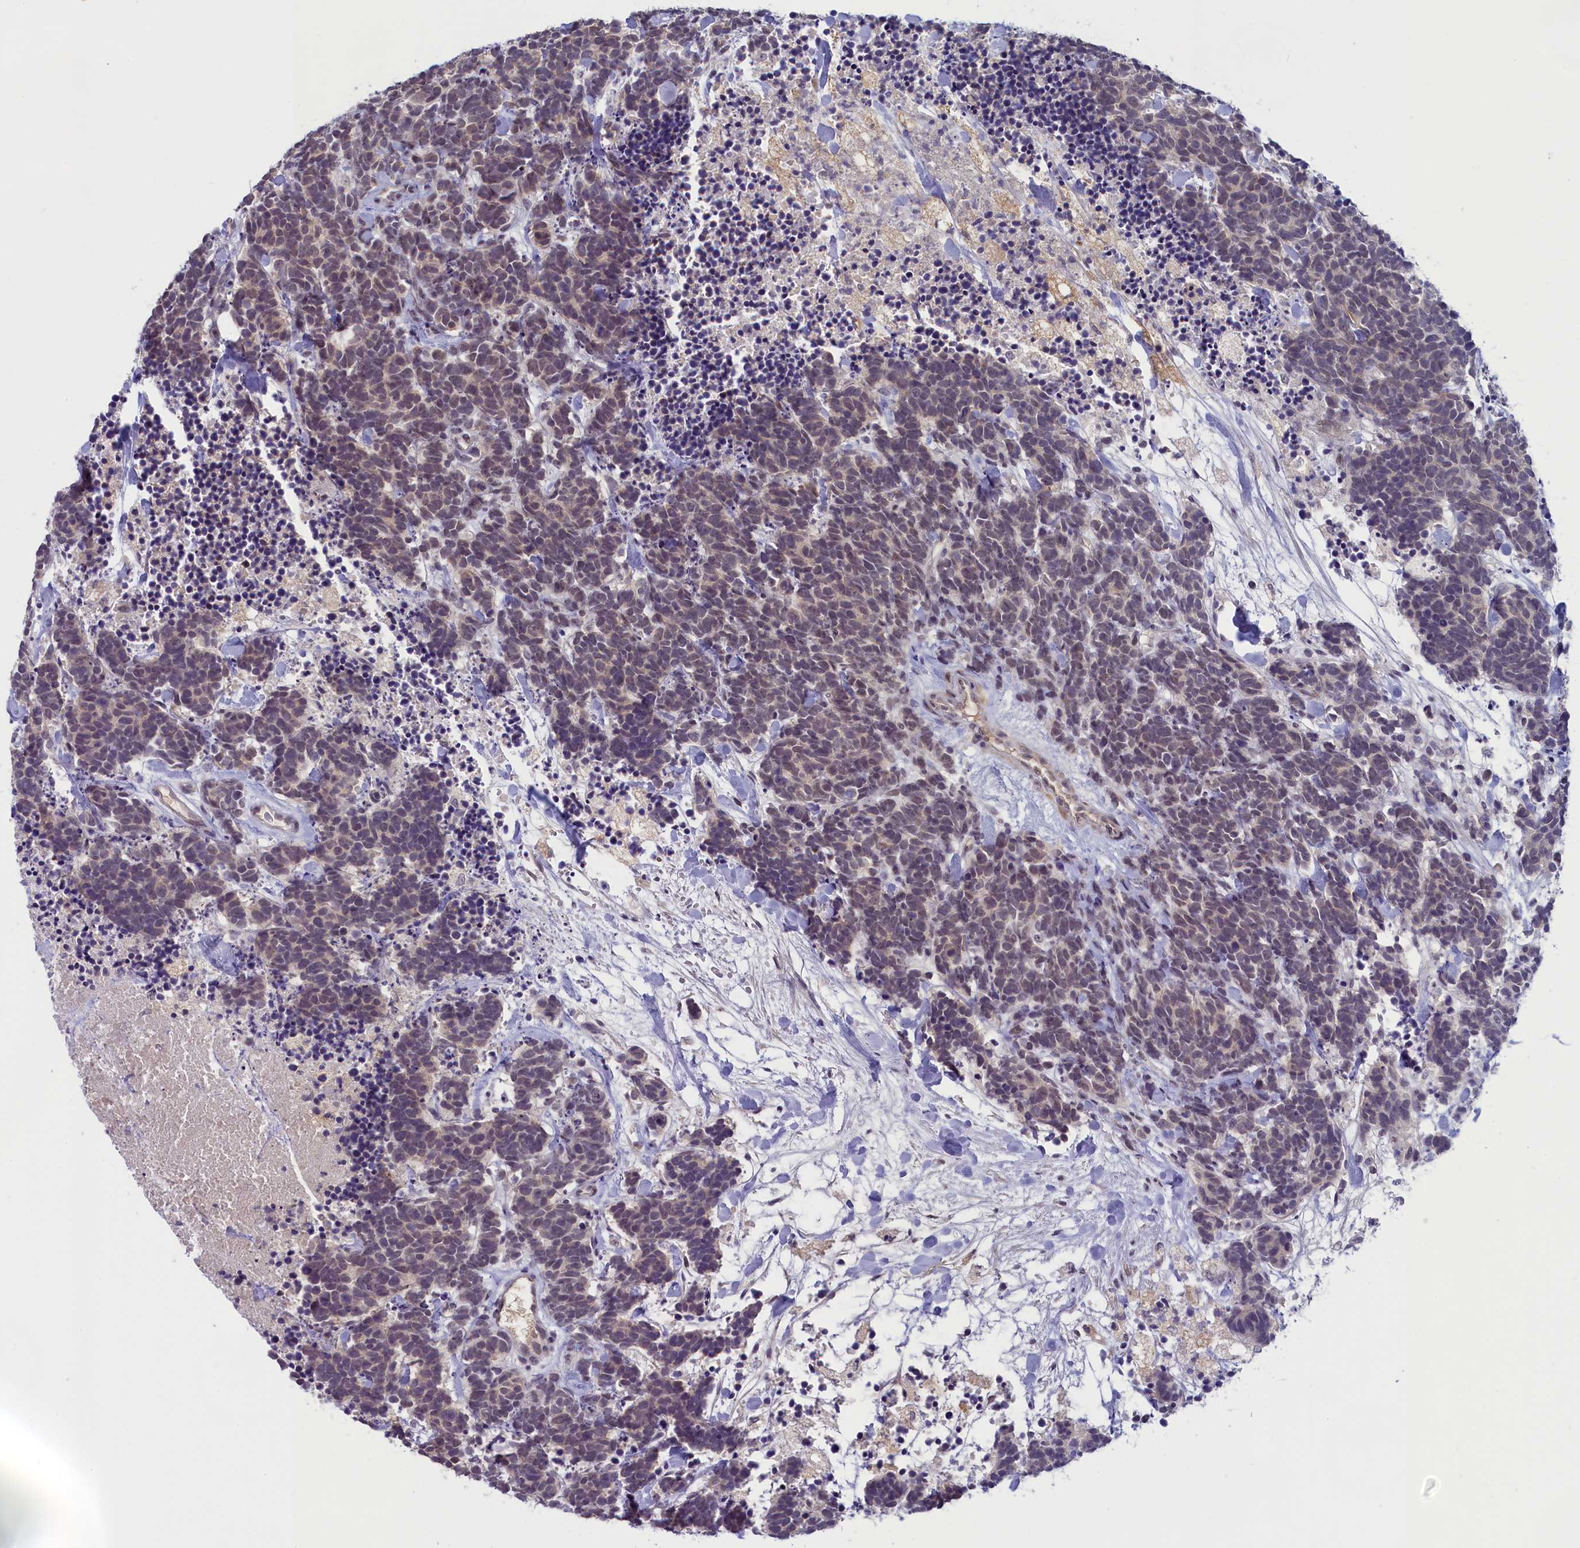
{"staining": {"intensity": "weak", "quantity": ">75%", "location": "nuclear"}, "tissue": "carcinoid", "cell_type": "Tumor cells", "image_type": "cancer", "snomed": [{"axis": "morphology", "description": "Carcinoma, NOS"}, {"axis": "morphology", "description": "Carcinoid, malignant, NOS"}, {"axis": "topography", "description": "Prostate"}], "caption": "Immunohistochemistry (IHC) image of neoplastic tissue: carcinoma stained using immunohistochemistry shows low levels of weak protein expression localized specifically in the nuclear of tumor cells, appearing as a nuclear brown color.", "gene": "CRAMP1", "patient": {"sex": "male", "age": 57}}